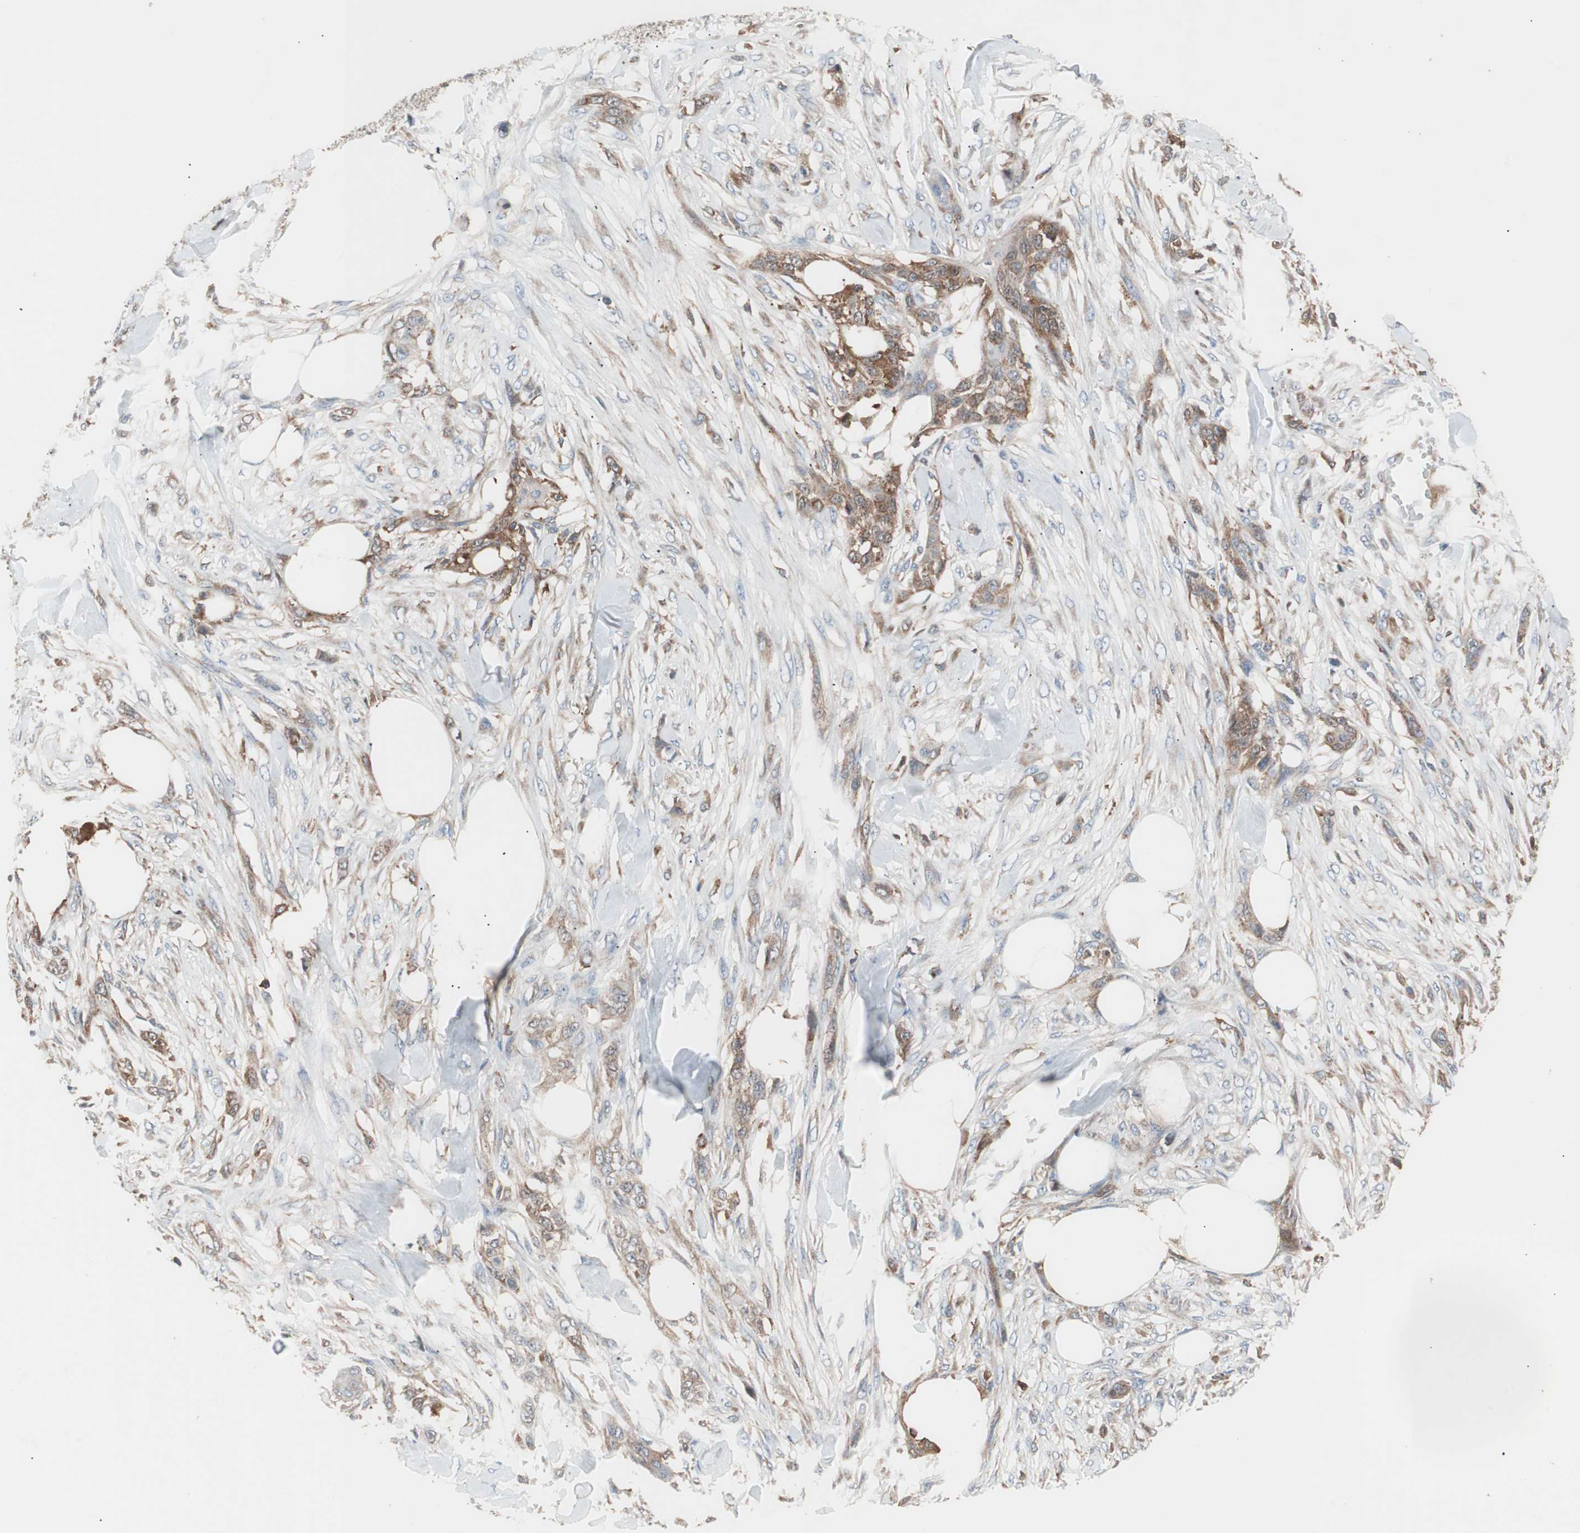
{"staining": {"intensity": "moderate", "quantity": ">75%", "location": "cytoplasmic/membranous"}, "tissue": "skin cancer", "cell_type": "Tumor cells", "image_type": "cancer", "snomed": [{"axis": "morphology", "description": "Squamous cell carcinoma, NOS"}, {"axis": "topography", "description": "Skin"}], "caption": "Immunohistochemistry (IHC) of human squamous cell carcinoma (skin) demonstrates medium levels of moderate cytoplasmic/membranous staining in approximately >75% of tumor cells. Ihc stains the protein in brown and the nuclei are stained blue.", "gene": "PIK3R1", "patient": {"sex": "female", "age": 59}}